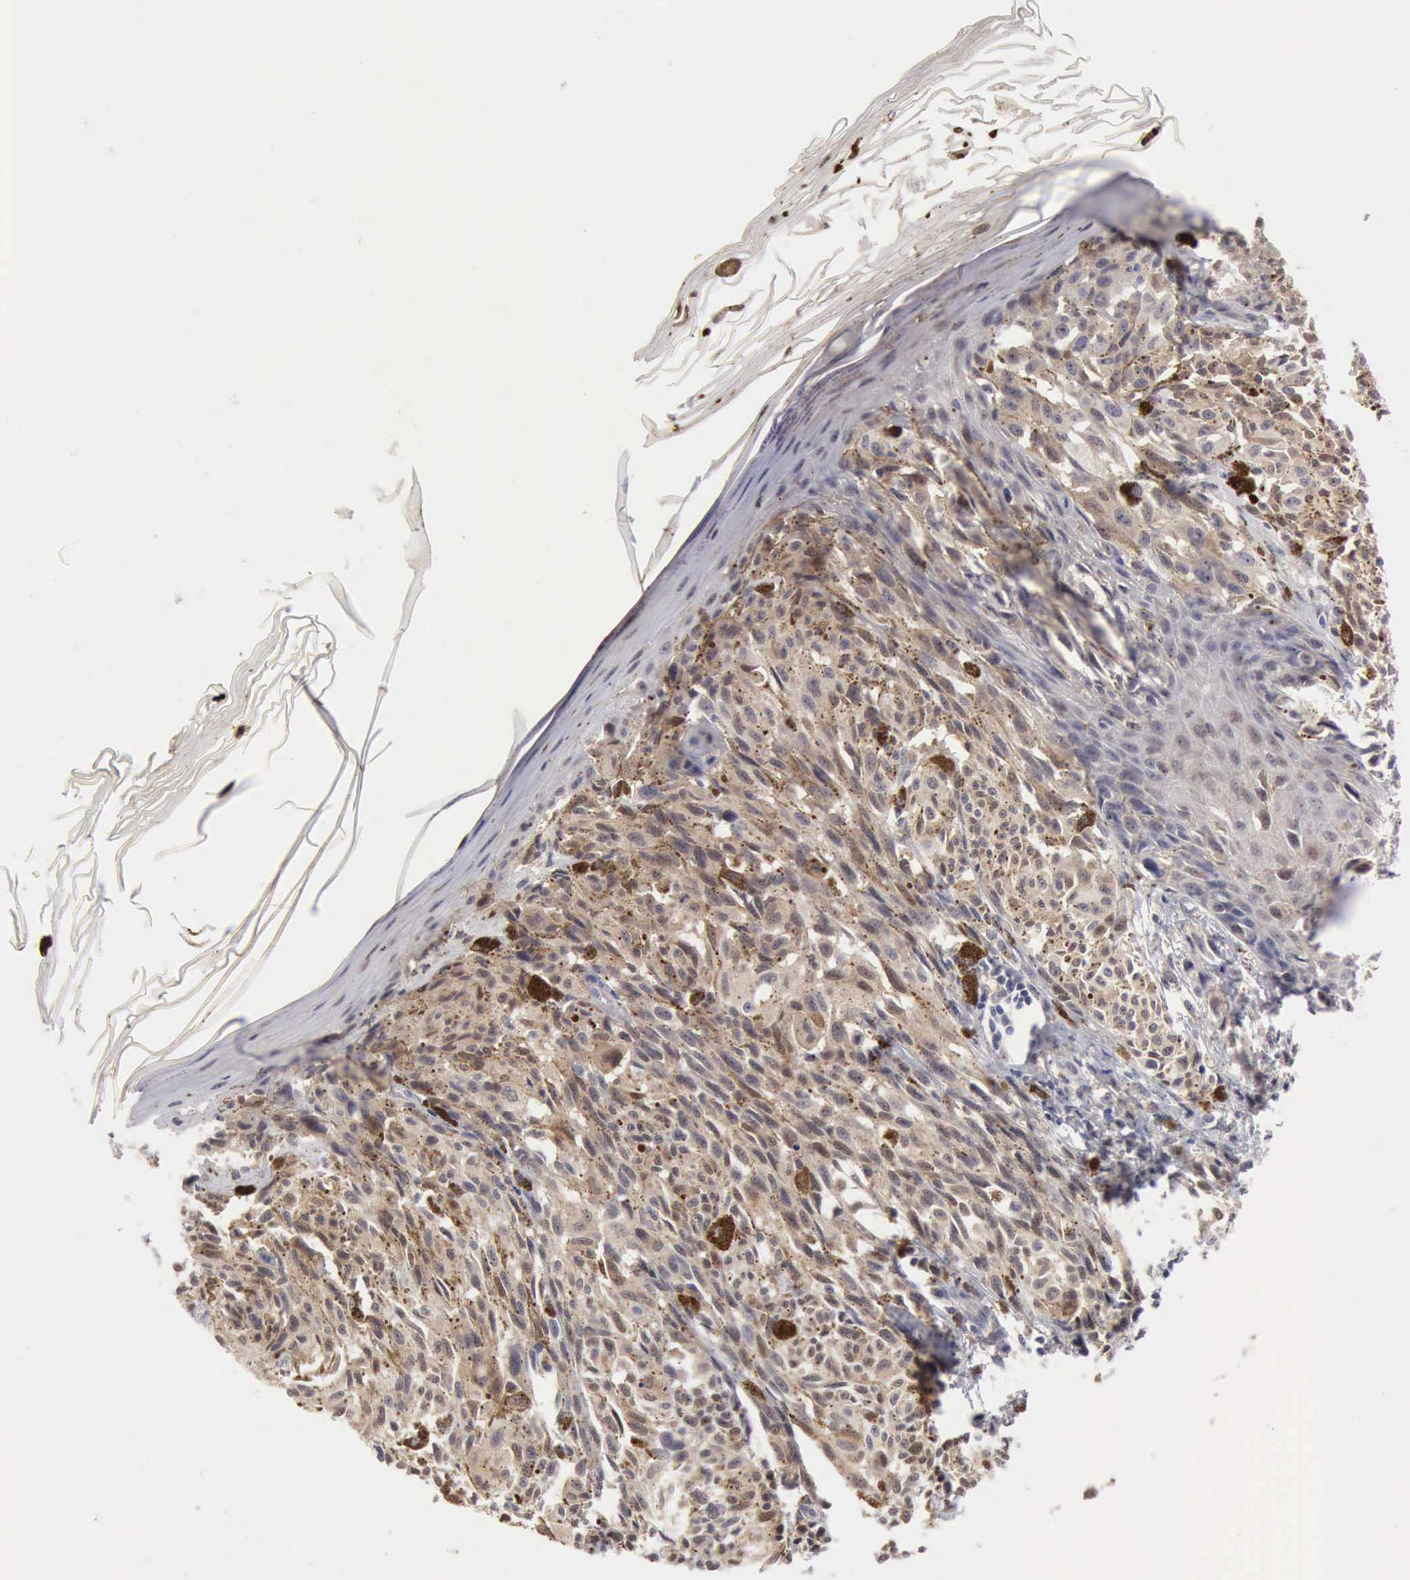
{"staining": {"intensity": "moderate", "quantity": ">75%", "location": "cytoplasmic/membranous"}, "tissue": "melanoma", "cell_type": "Tumor cells", "image_type": "cancer", "snomed": [{"axis": "morphology", "description": "Malignant melanoma, NOS"}, {"axis": "topography", "description": "Skin"}], "caption": "High-power microscopy captured an immunohistochemistry photomicrograph of malignant melanoma, revealing moderate cytoplasmic/membranous expression in approximately >75% of tumor cells. (DAB IHC with brightfield microscopy, high magnification).", "gene": "PTGR2", "patient": {"sex": "female", "age": 72}}